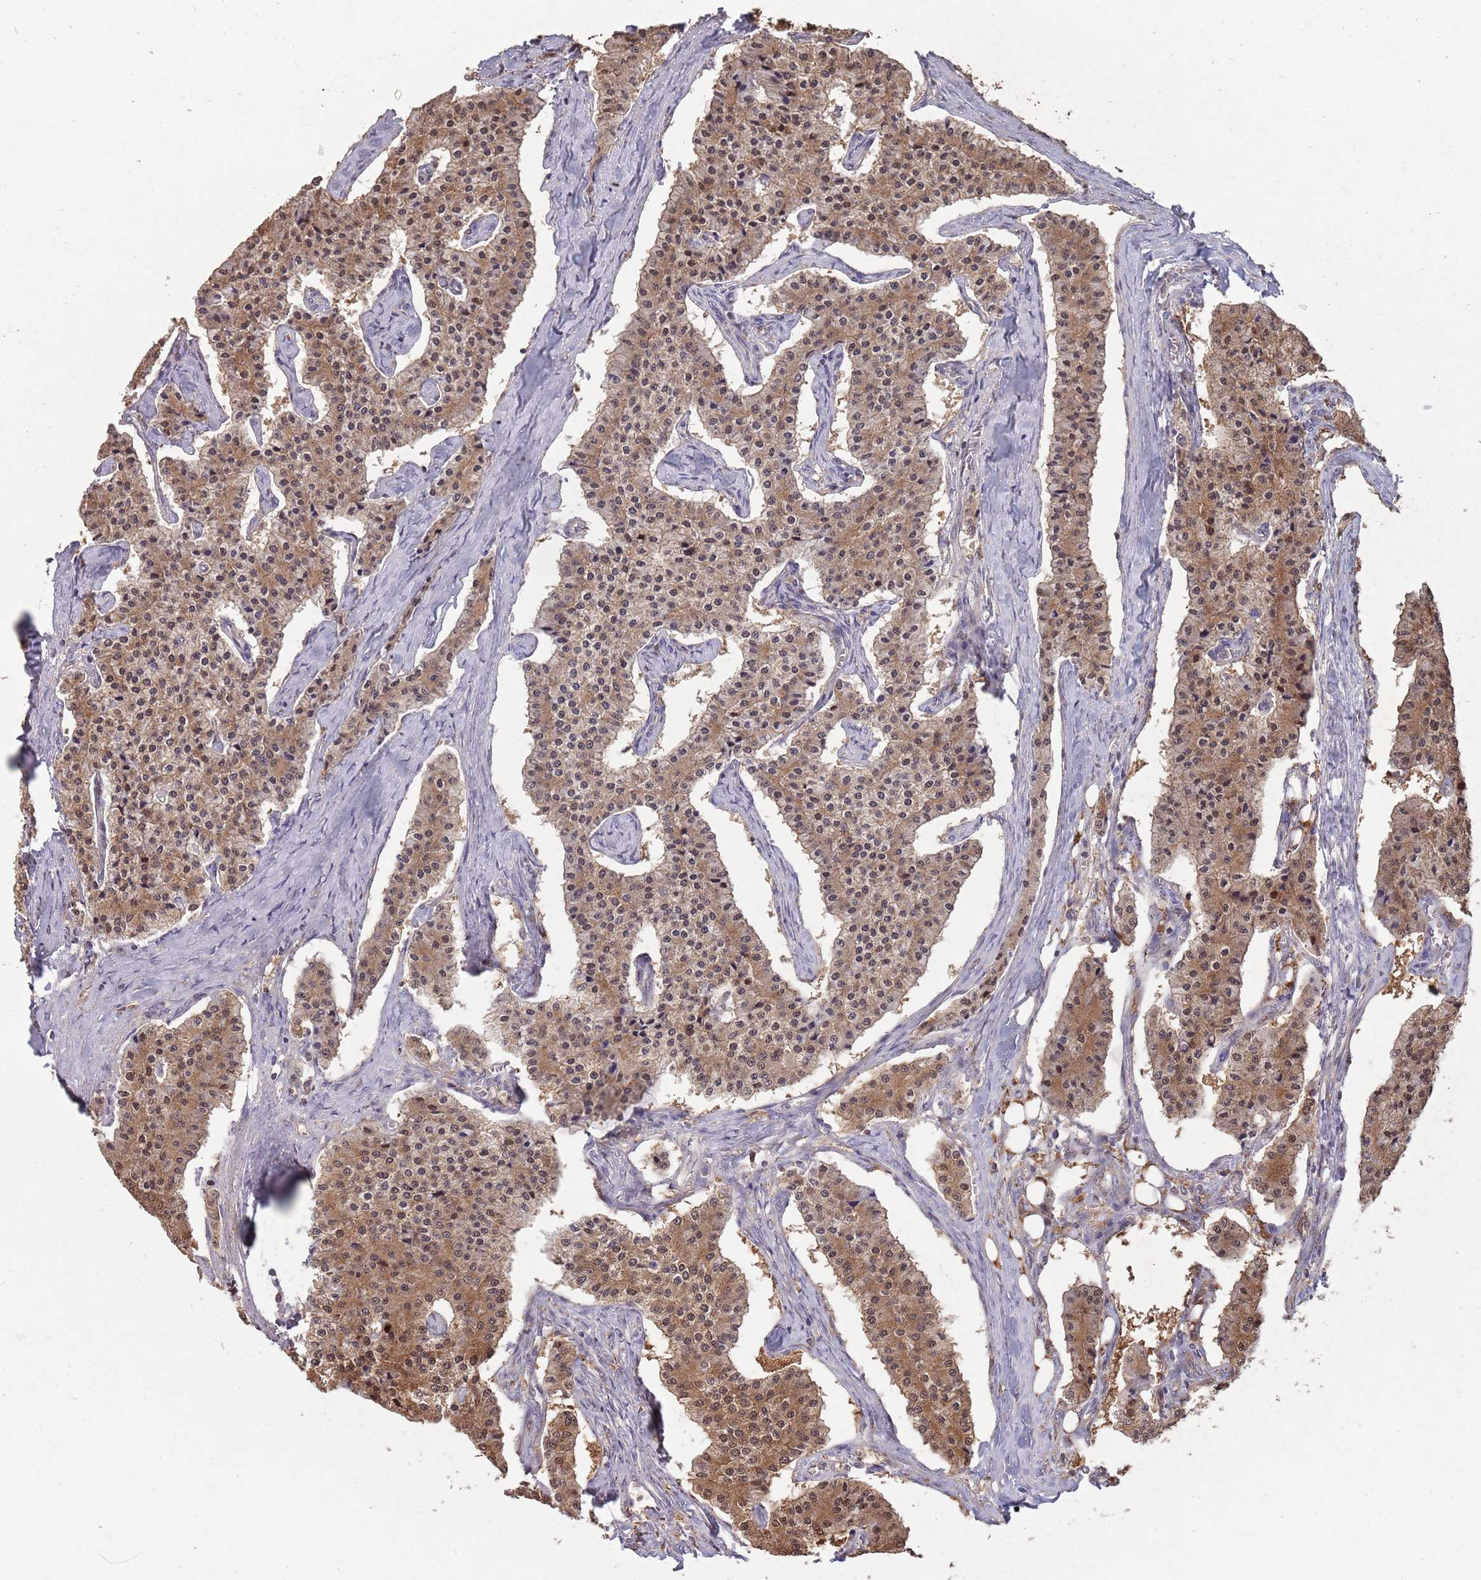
{"staining": {"intensity": "moderate", "quantity": ">75%", "location": "cytoplasmic/membranous,nuclear"}, "tissue": "carcinoid", "cell_type": "Tumor cells", "image_type": "cancer", "snomed": [{"axis": "morphology", "description": "Carcinoid, malignant, NOS"}, {"axis": "topography", "description": "Colon"}], "caption": "Malignant carcinoid tissue shows moderate cytoplasmic/membranous and nuclear expression in approximately >75% of tumor cells", "gene": "ZNF639", "patient": {"sex": "female", "age": 52}}